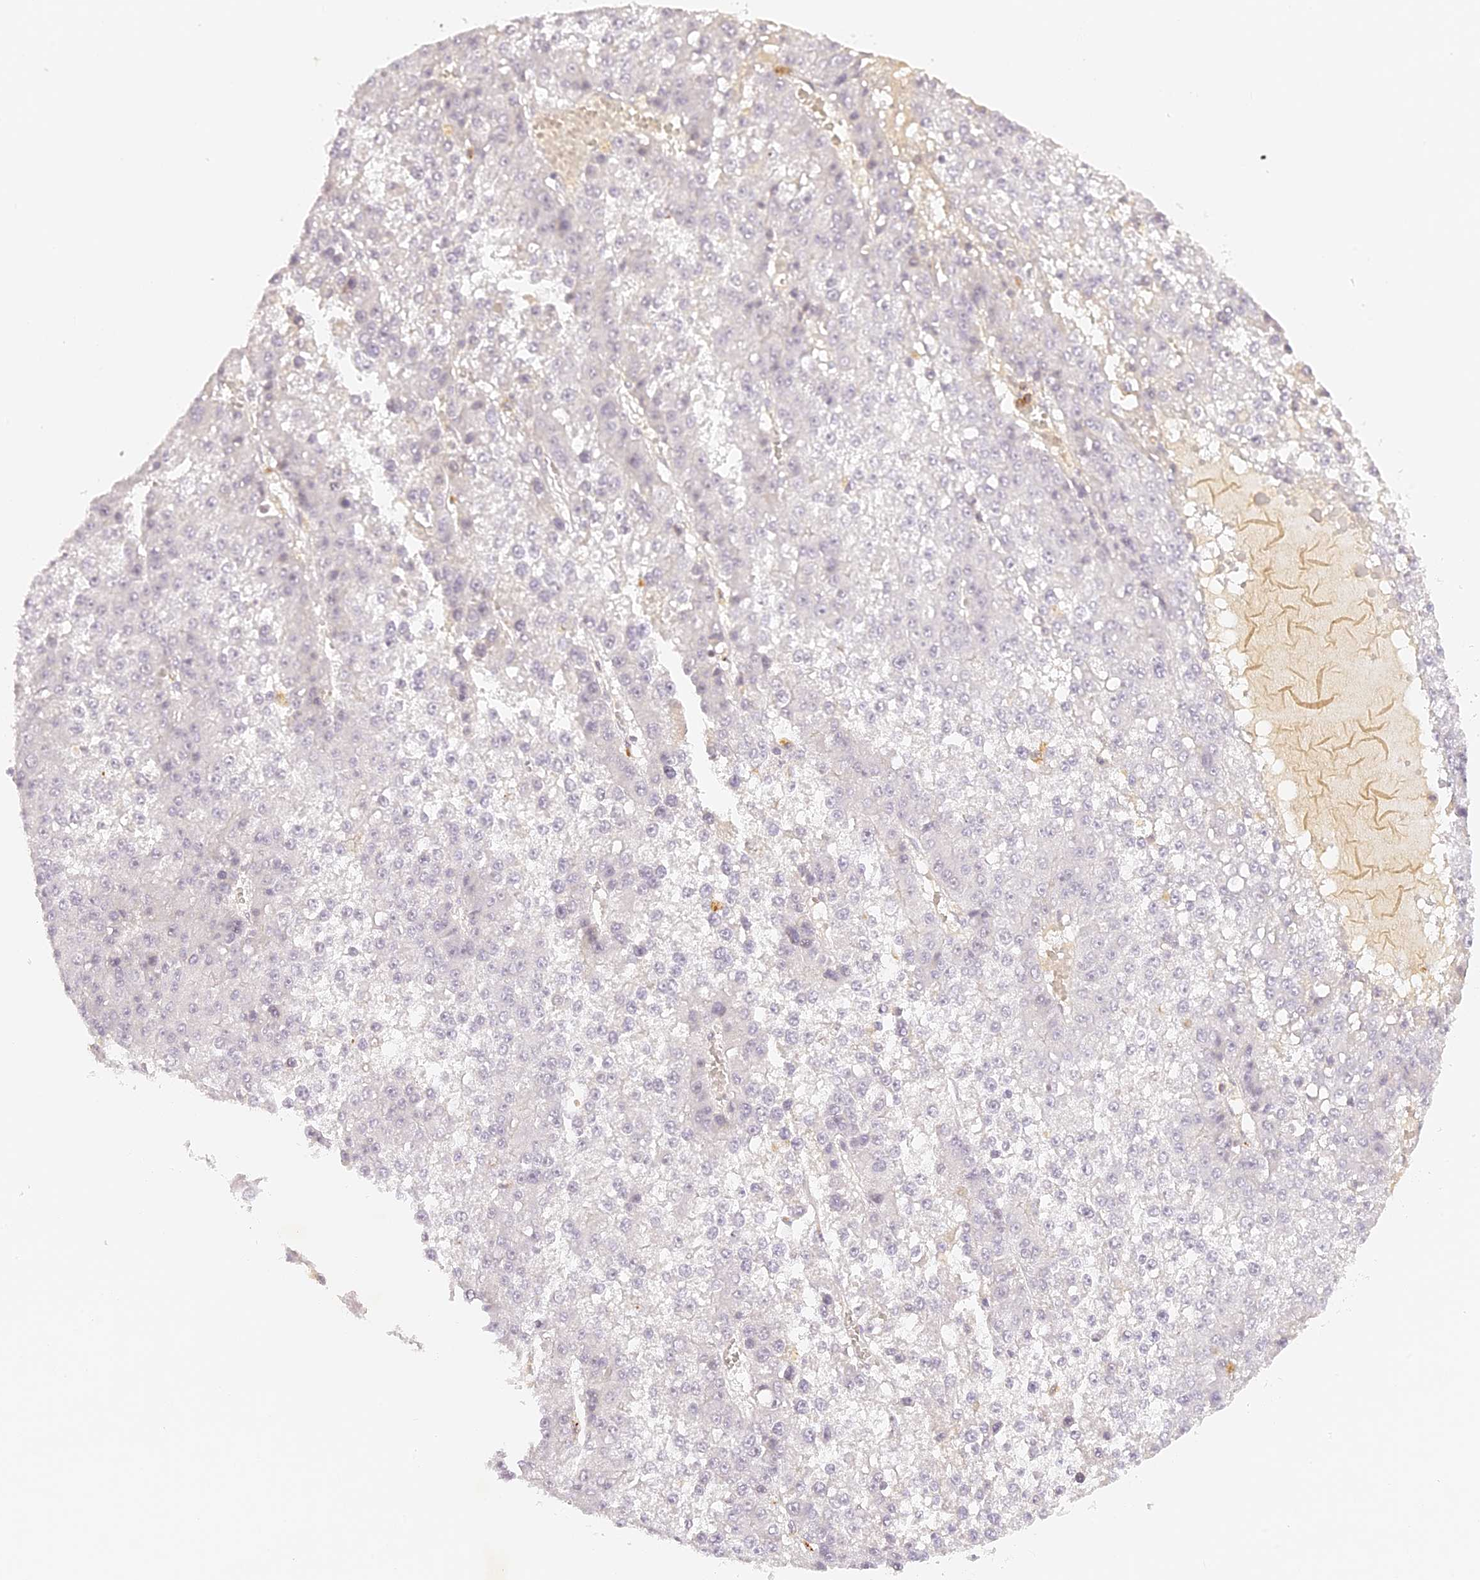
{"staining": {"intensity": "negative", "quantity": "none", "location": "none"}, "tissue": "liver cancer", "cell_type": "Tumor cells", "image_type": "cancer", "snomed": [{"axis": "morphology", "description": "Carcinoma, Hepatocellular, NOS"}, {"axis": "topography", "description": "Liver"}], "caption": "This is an IHC micrograph of hepatocellular carcinoma (liver). There is no positivity in tumor cells.", "gene": "ELL3", "patient": {"sex": "female", "age": 73}}